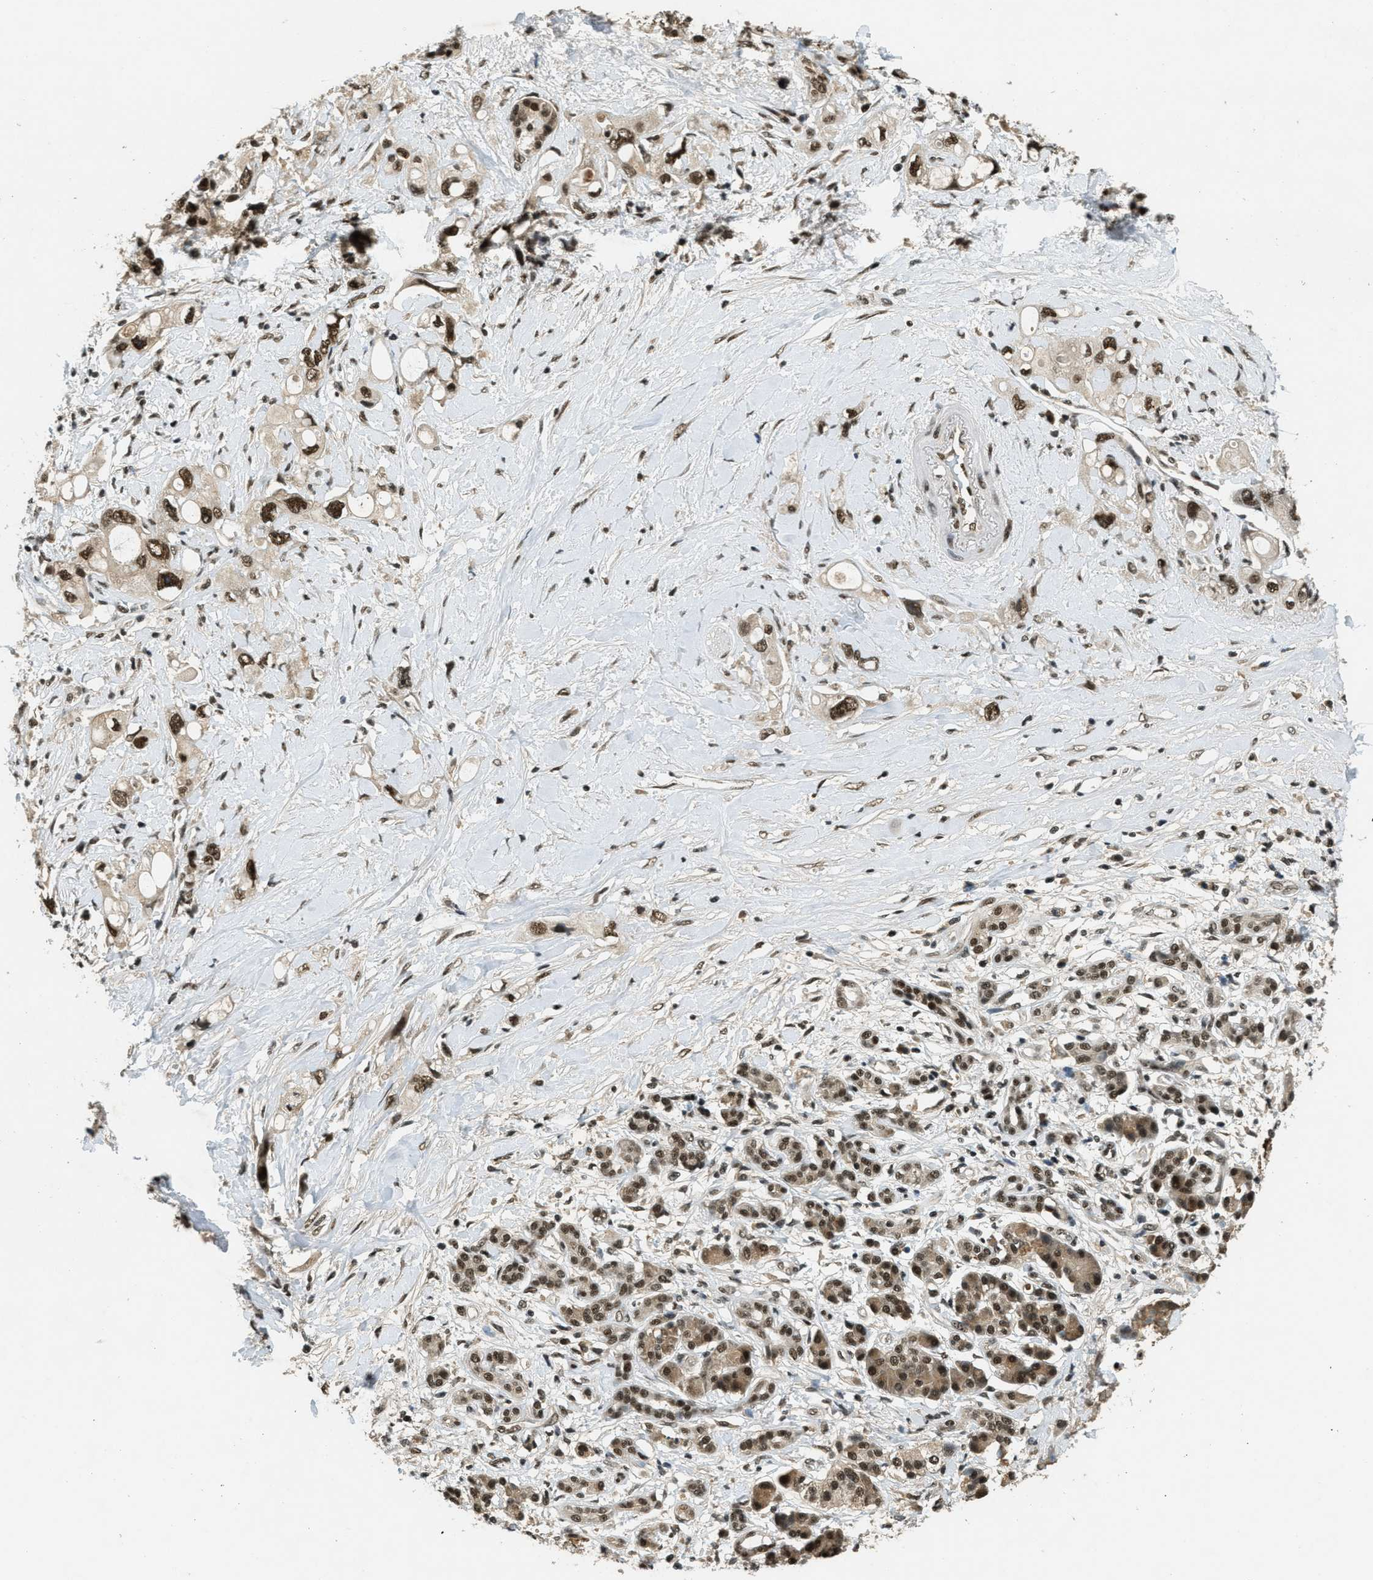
{"staining": {"intensity": "strong", "quantity": ">75%", "location": "nuclear"}, "tissue": "pancreatic cancer", "cell_type": "Tumor cells", "image_type": "cancer", "snomed": [{"axis": "morphology", "description": "Adenocarcinoma, NOS"}, {"axis": "topography", "description": "Pancreas"}], "caption": "High-power microscopy captured an immunohistochemistry (IHC) photomicrograph of pancreatic cancer (adenocarcinoma), revealing strong nuclear positivity in approximately >75% of tumor cells.", "gene": "ZNF148", "patient": {"sex": "female", "age": 56}}